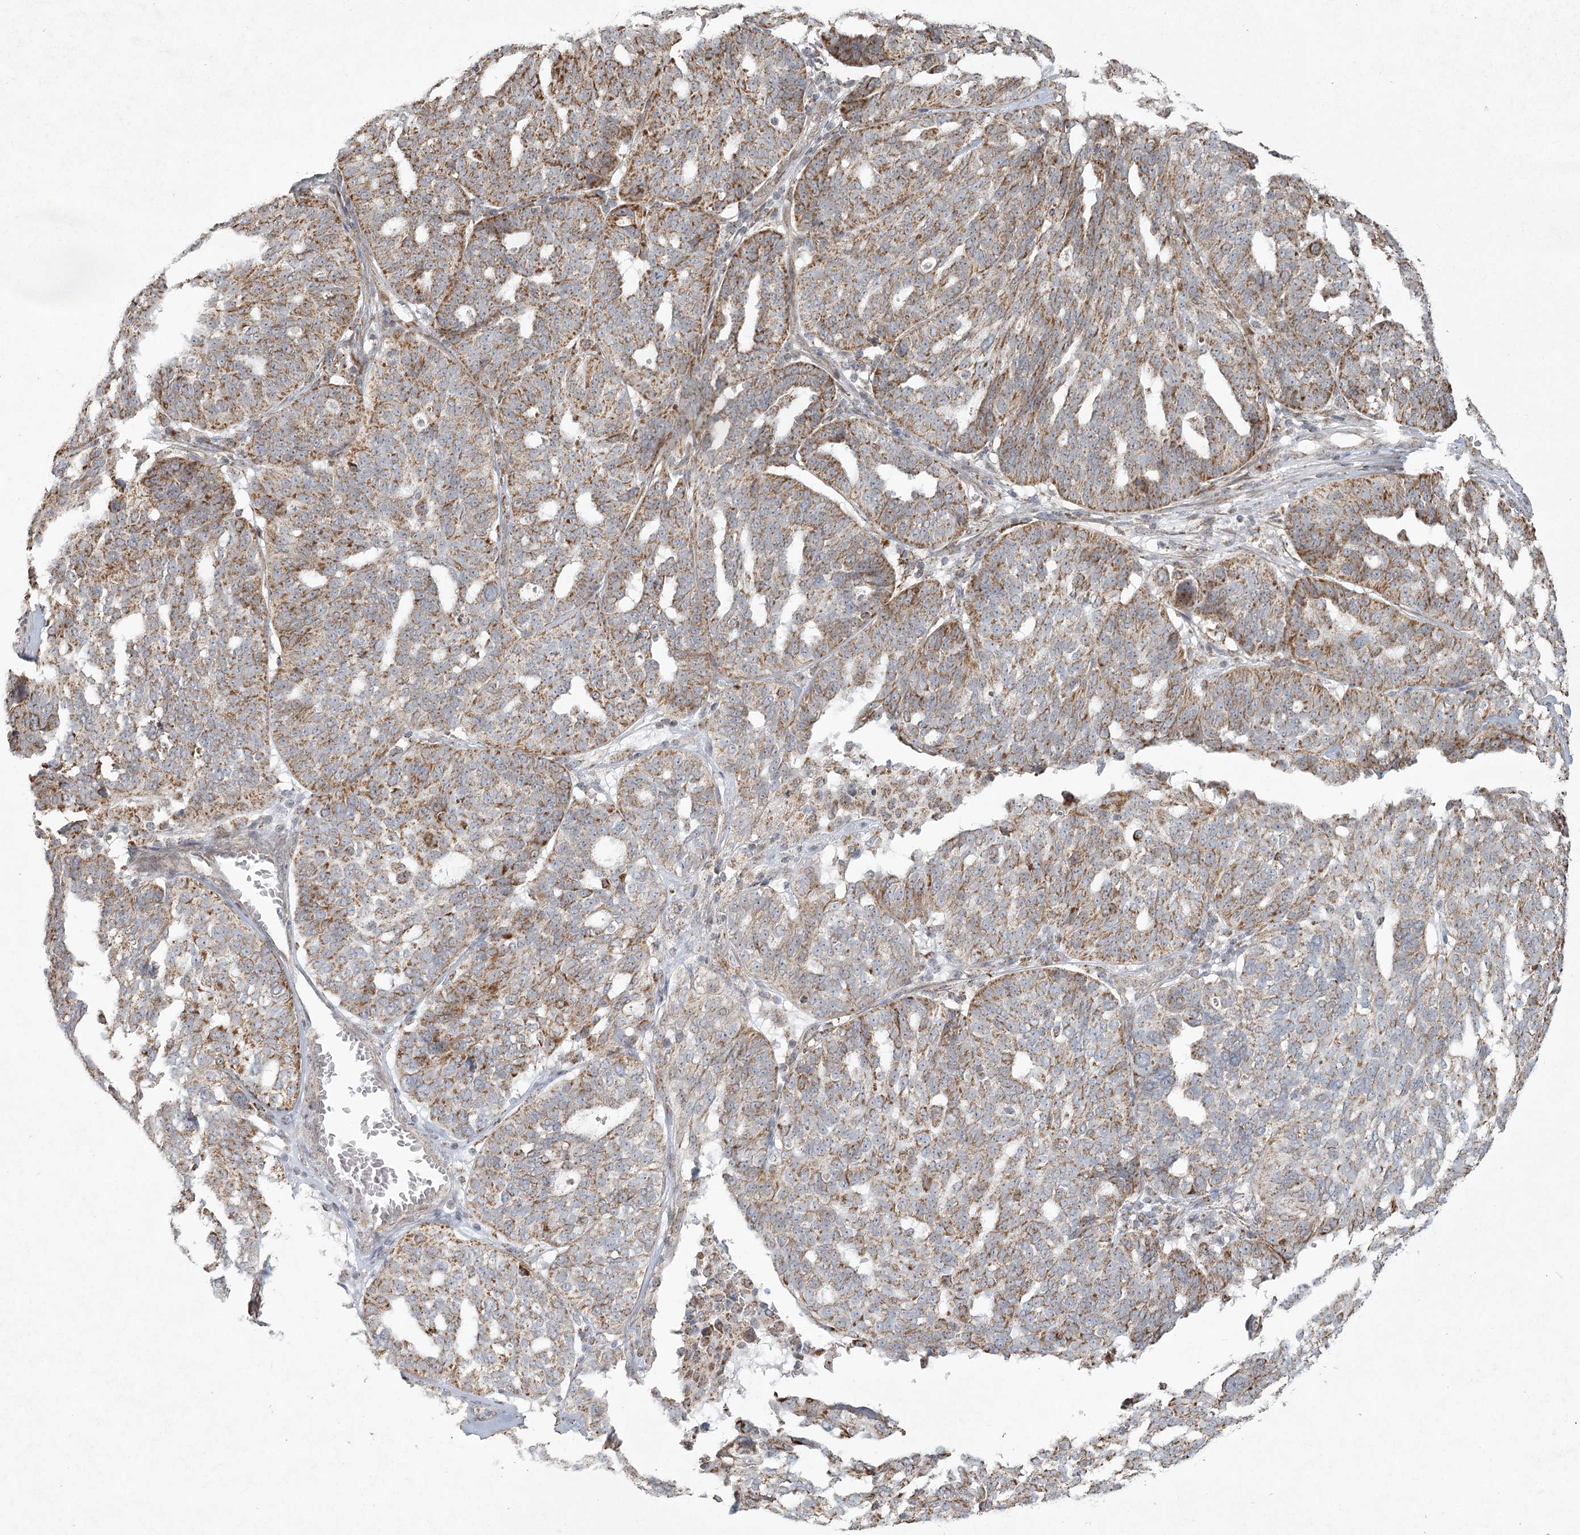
{"staining": {"intensity": "moderate", "quantity": ">75%", "location": "cytoplasmic/membranous"}, "tissue": "ovarian cancer", "cell_type": "Tumor cells", "image_type": "cancer", "snomed": [{"axis": "morphology", "description": "Cystadenocarcinoma, serous, NOS"}, {"axis": "topography", "description": "Ovary"}], "caption": "A brown stain shows moderate cytoplasmic/membranous positivity of a protein in human ovarian serous cystadenocarcinoma tumor cells.", "gene": "LACTB", "patient": {"sex": "female", "age": 59}}